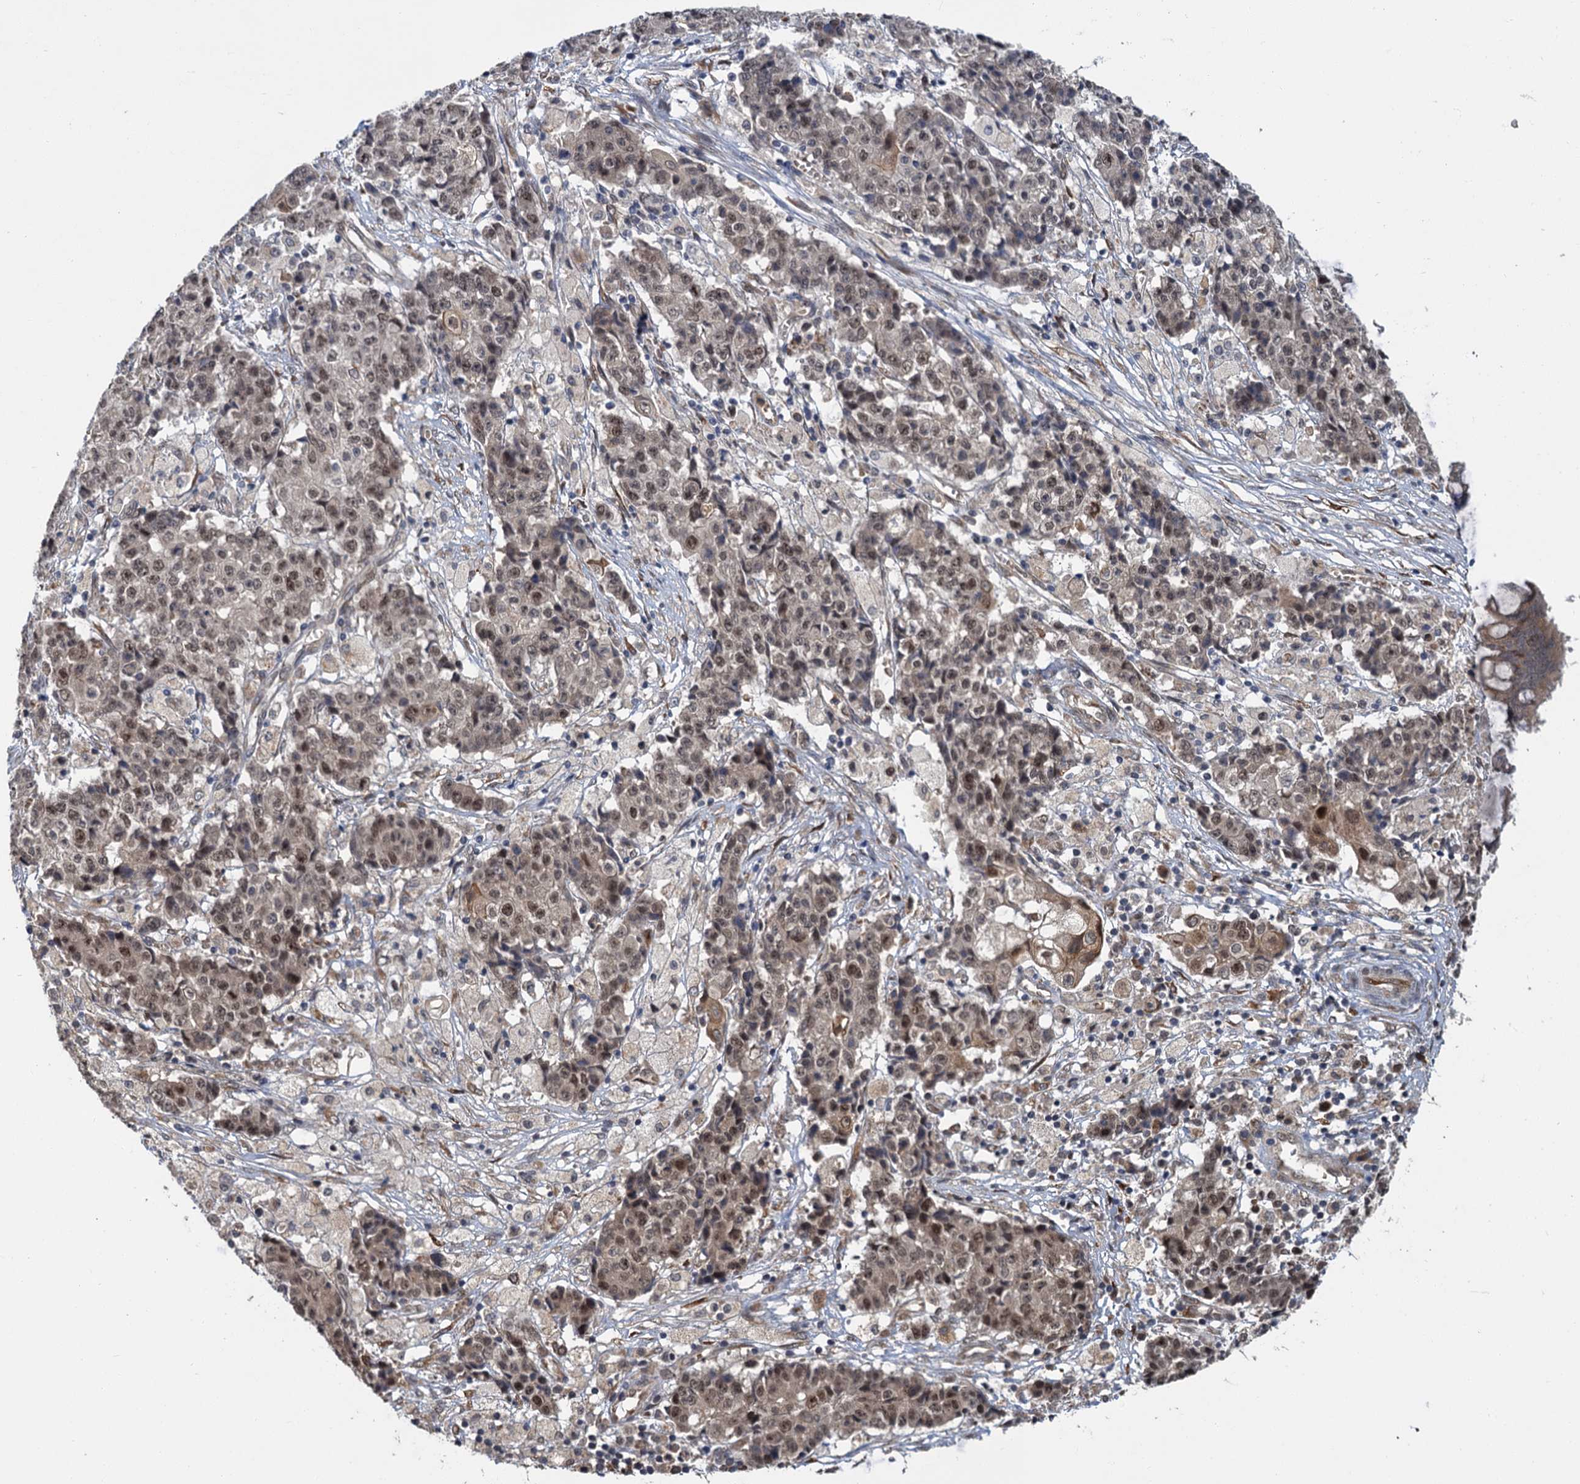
{"staining": {"intensity": "moderate", "quantity": ">75%", "location": "nuclear"}, "tissue": "ovarian cancer", "cell_type": "Tumor cells", "image_type": "cancer", "snomed": [{"axis": "morphology", "description": "Carcinoma, endometroid"}, {"axis": "topography", "description": "Ovary"}], "caption": "Immunohistochemistry (IHC) image of human ovarian endometroid carcinoma stained for a protein (brown), which exhibits medium levels of moderate nuclear expression in approximately >75% of tumor cells.", "gene": "APBA2", "patient": {"sex": "female", "age": 42}}